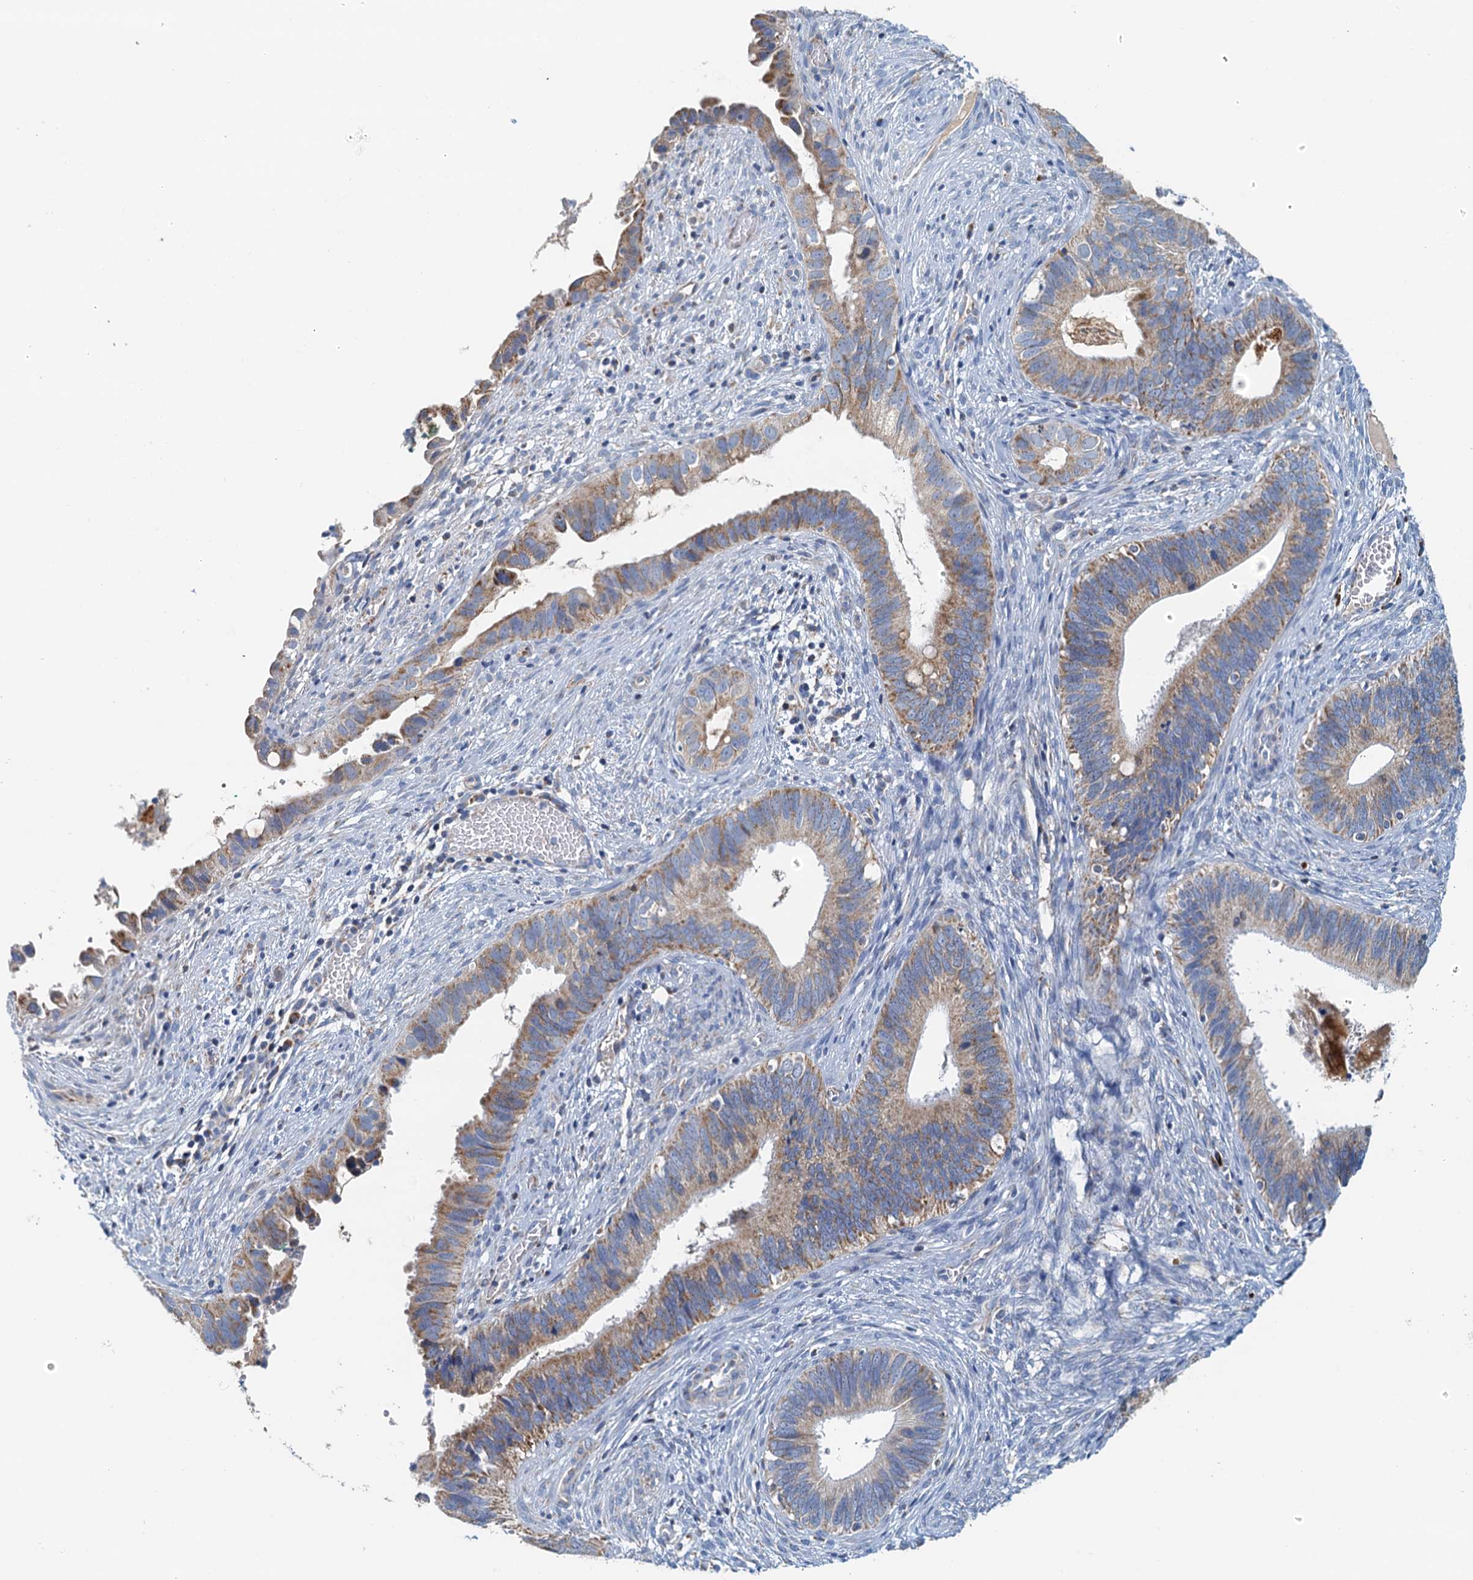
{"staining": {"intensity": "moderate", "quantity": ">75%", "location": "cytoplasmic/membranous"}, "tissue": "cervical cancer", "cell_type": "Tumor cells", "image_type": "cancer", "snomed": [{"axis": "morphology", "description": "Adenocarcinoma, NOS"}, {"axis": "topography", "description": "Cervix"}], "caption": "High-magnification brightfield microscopy of adenocarcinoma (cervical) stained with DAB (3,3'-diaminobenzidine) (brown) and counterstained with hematoxylin (blue). tumor cells exhibit moderate cytoplasmic/membranous positivity is appreciated in approximately>75% of cells. The staining was performed using DAB (3,3'-diaminobenzidine), with brown indicating positive protein expression. Nuclei are stained blue with hematoxylin.", "gene": "POC1A", "patient": {"sex": "female", "age": 42}}